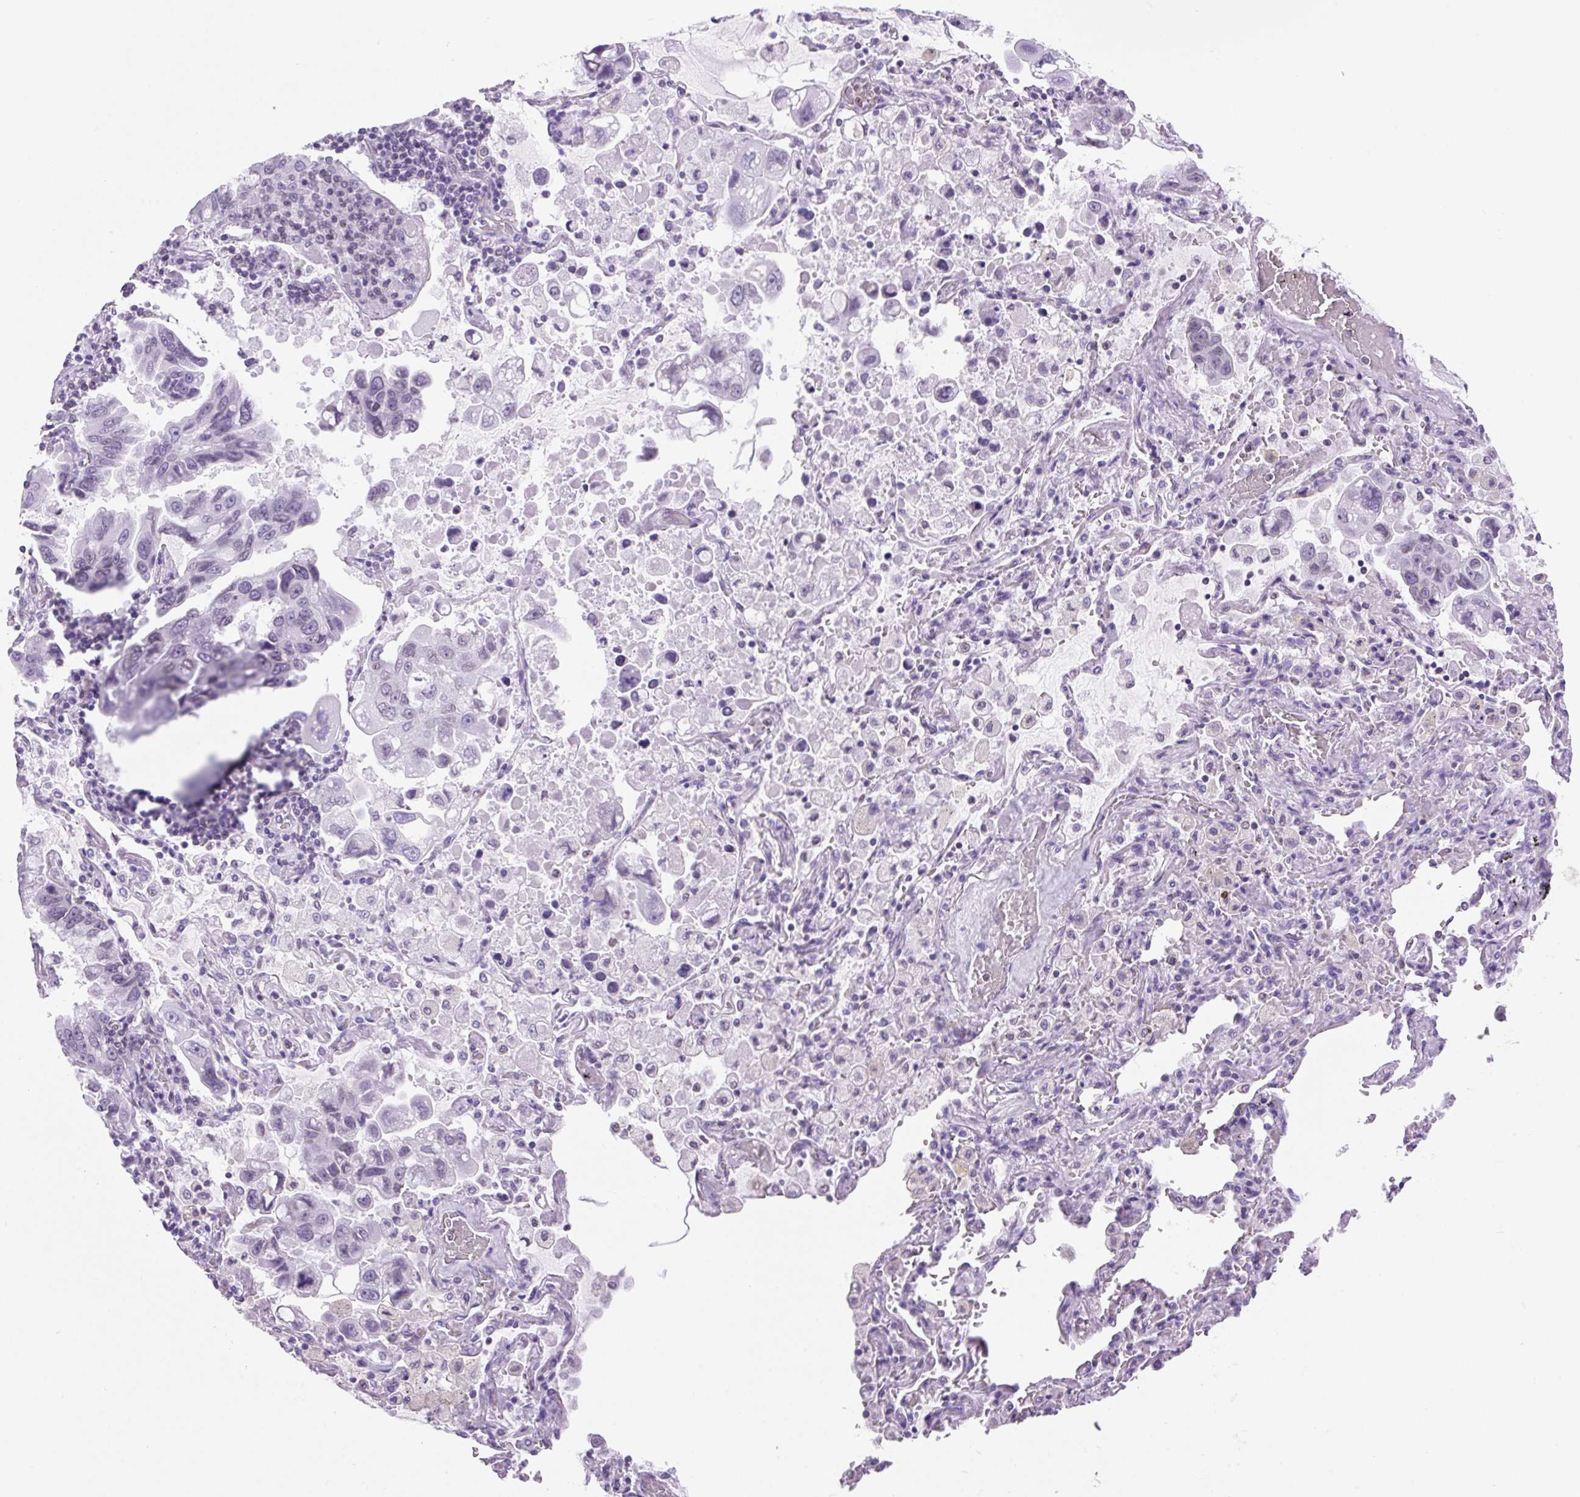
{"staining": {"intensity": "weak", "quantity": "<25%", "location": "cytoplasmic/membranous,nuclear"}, "tissue": "lung cancer", "cell_type": "Tumor cells", "image_type": "cancer", "snomed": [{"axis": "morphology", "description": "Adenocarcinoma, NOS"}, {"axis": "topography", "description": "Lung"}], "caption": "Lung cancer (adenocarcinoma) was stained to show a protein in brown. There is no significant expression in tumor cells.", "gene": "VPREB1", "patient": {"sex": "male", "age": 64}}